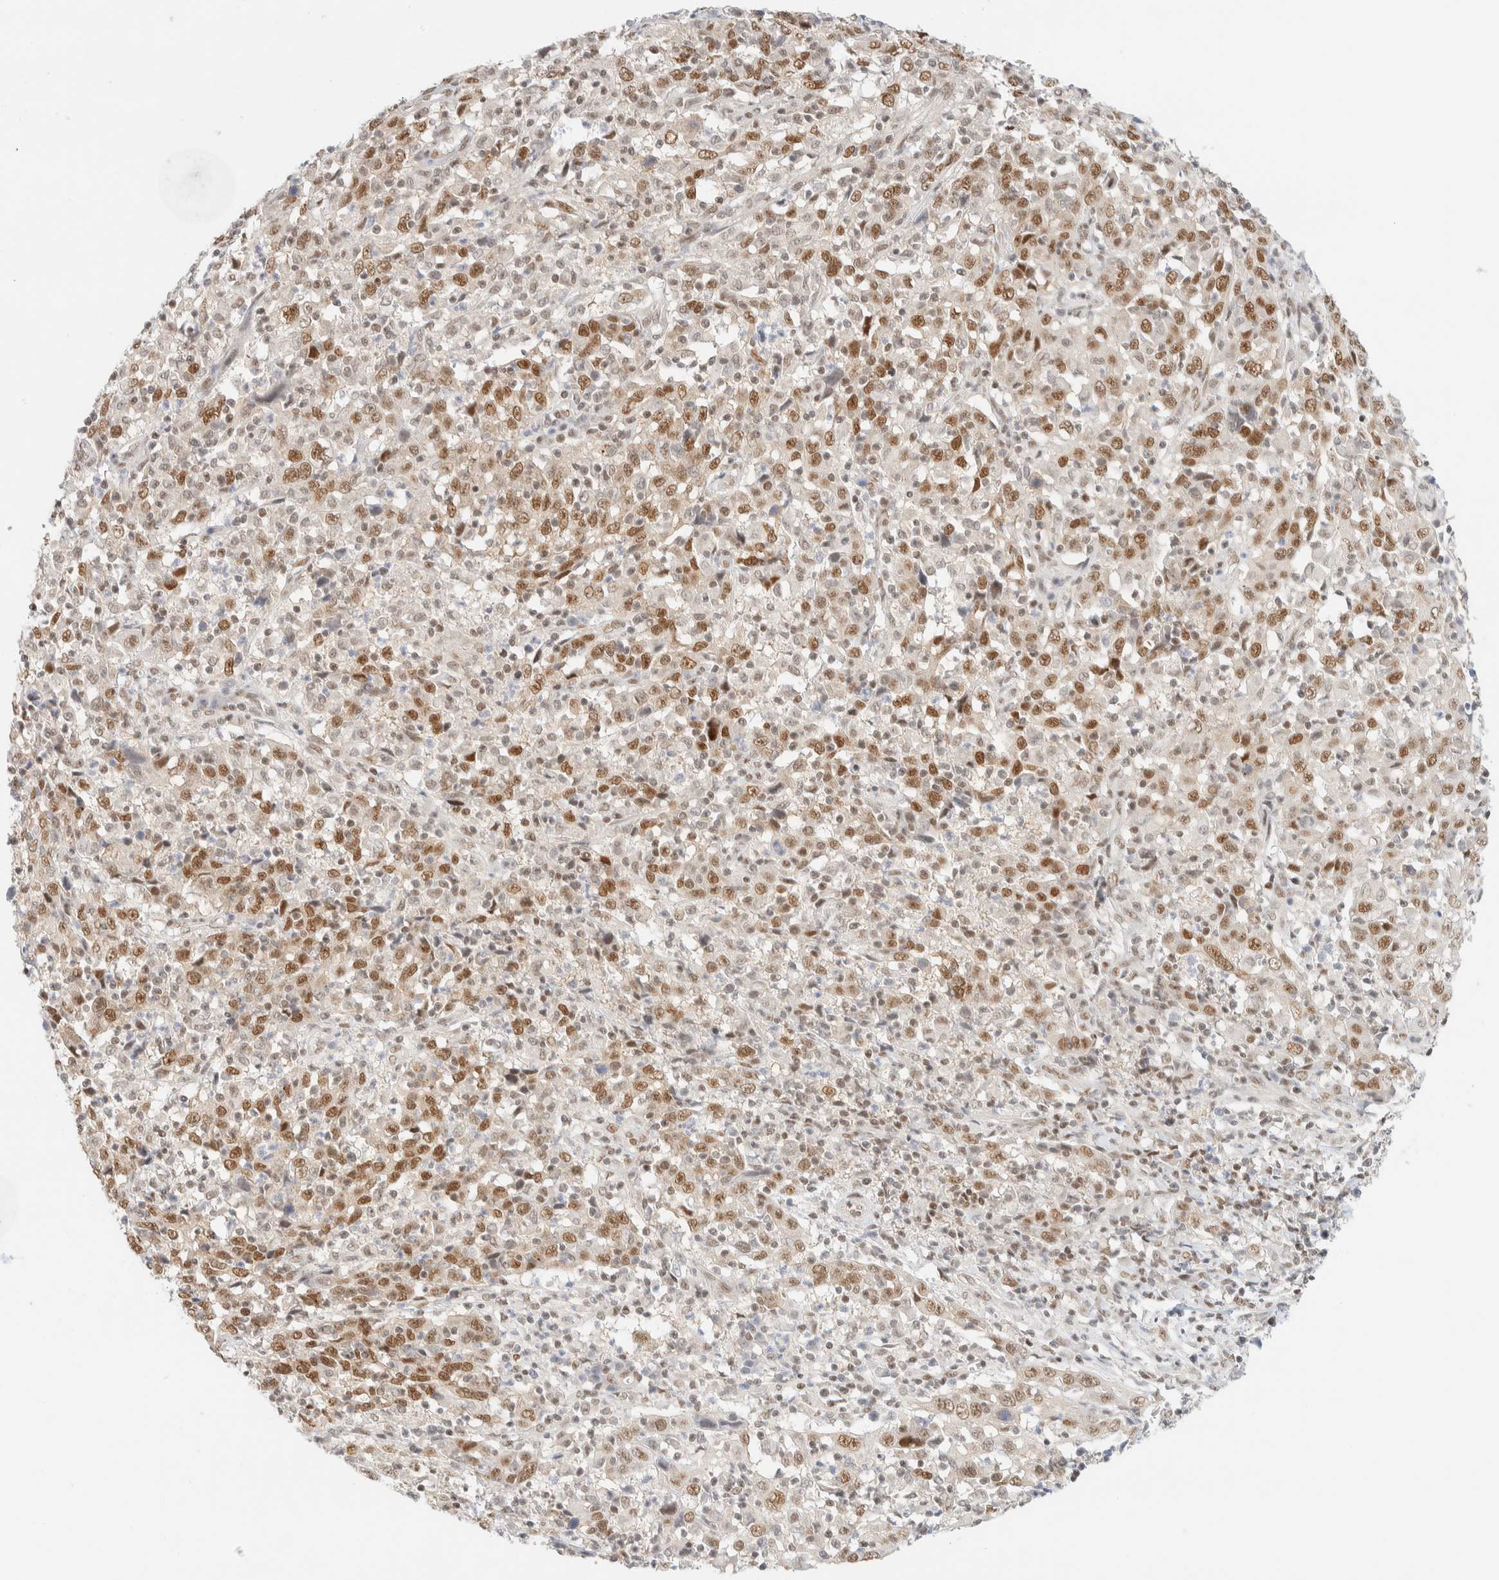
{"staining": {"intensity": "moderate", "quantity": ">75%", "location": "nuclear"}, "tissue": "cervical cancer", "cell_type": "Tumor cells", "image_type": "cancer", "snomed": [{"axis": "morphology", "description": "Squamous cell carcinoma, NOS"}, {"axis": "topography", "description": "Cervix"}], "caption": "Cervical cancer tissue shows moderate nuclear staining in approximately >75% of tumor cells", "gene": "PYGO2", "patient": {"sex": "female", "age": 46}}